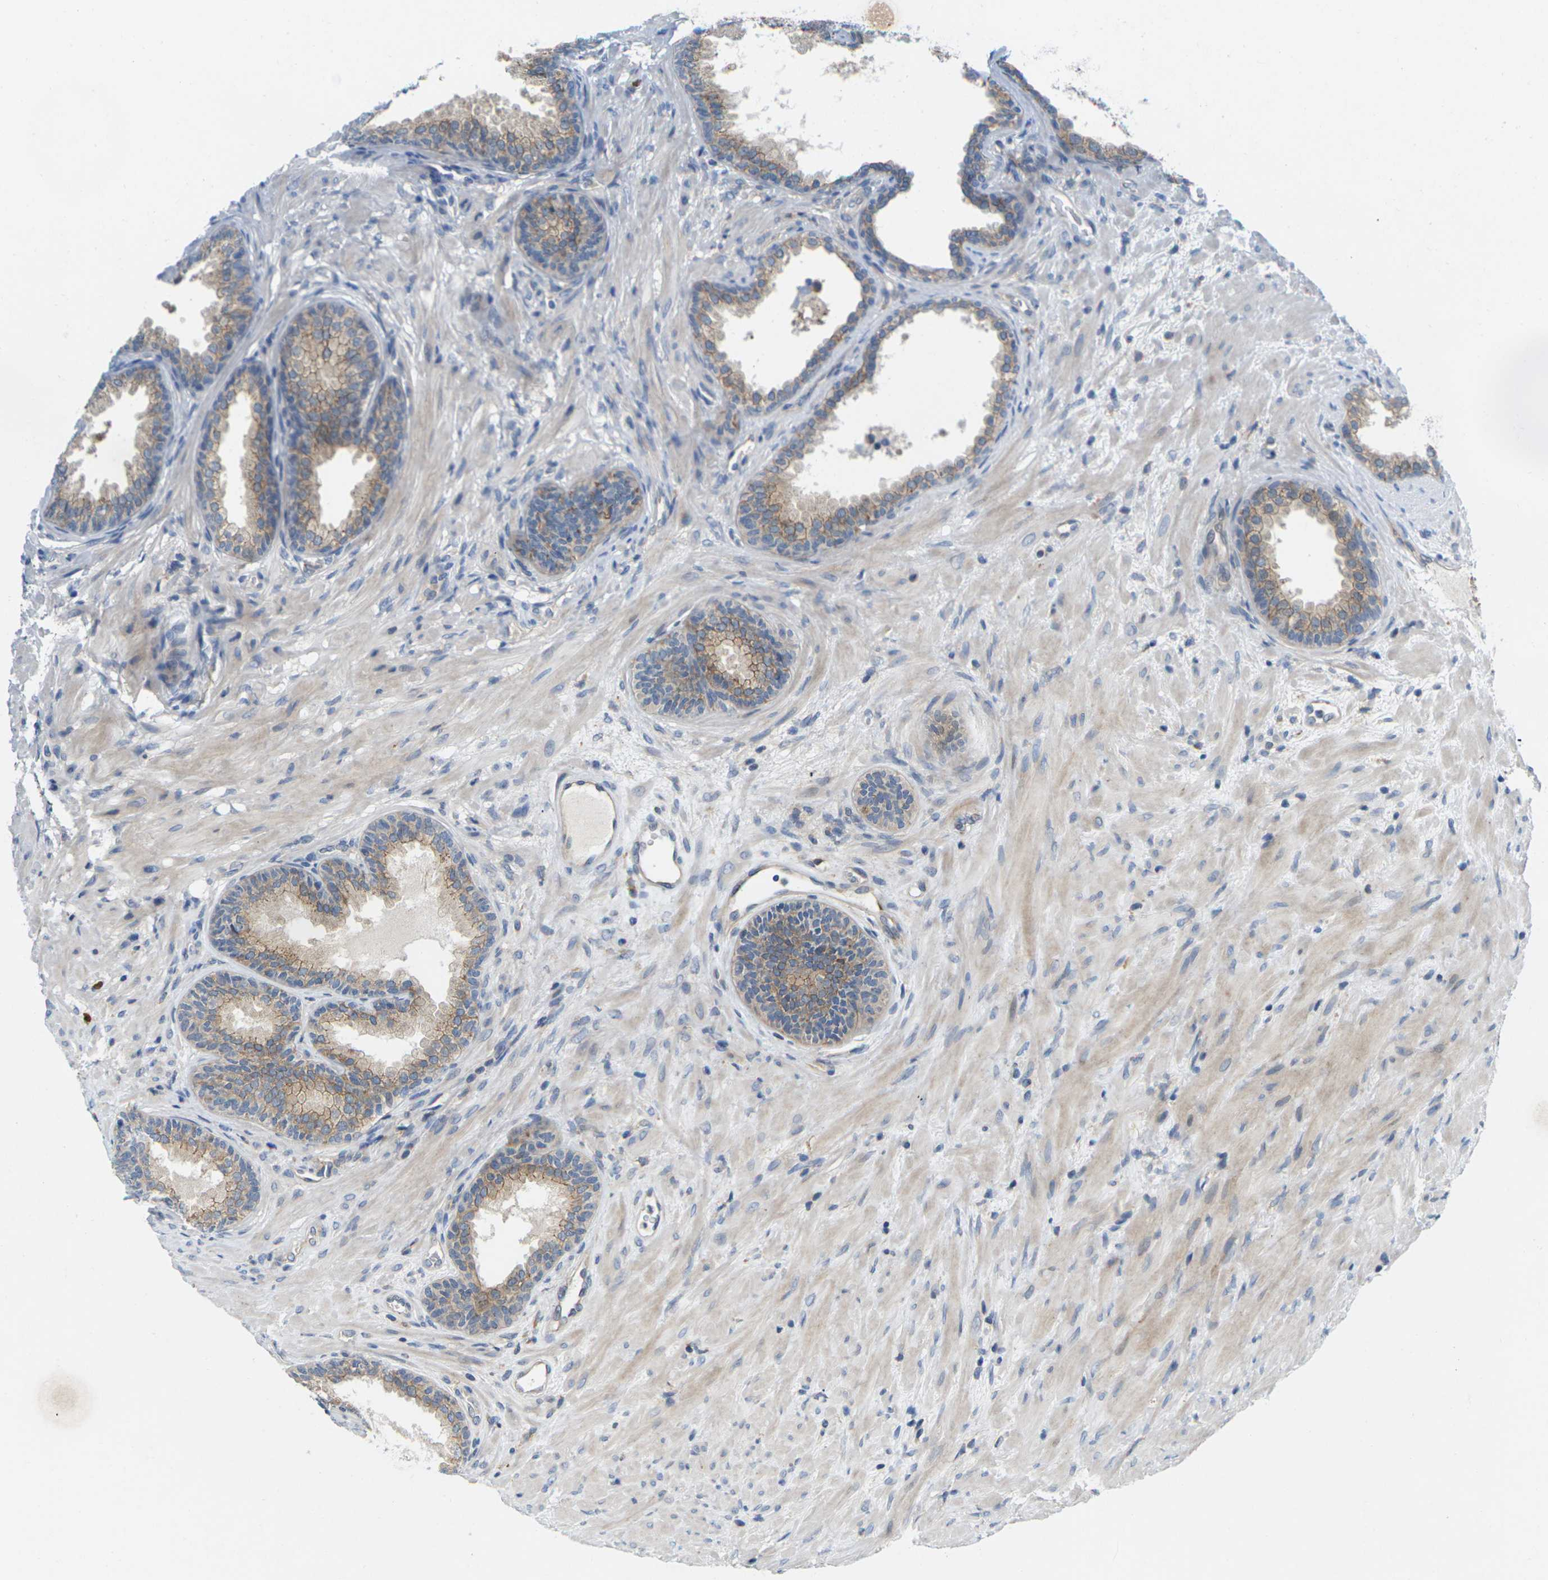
{"staining": {"intensity": "moderate", "quantity": ">75%", "location": "cytoplasmic/membranous"}, "tissue": "prostate", "cell_type": "Glandular cells", "image_type": "normal", "snomed": [{"axis": "morphology", "description": "Normal tissue, NOS"}, {"axis": "topography", "description": "Prostate"}], "caption": "High-power microscopy captured an IHC micrograph of normal prostate, revealing moderate cytoplasmic/membranous staining in about >75% of glandular cells. The protein of interest is shown in brown color, while the nuclei are stained blue.", "gene": "SCNN1A", "patient": {"sex": "male", "age": 76}}